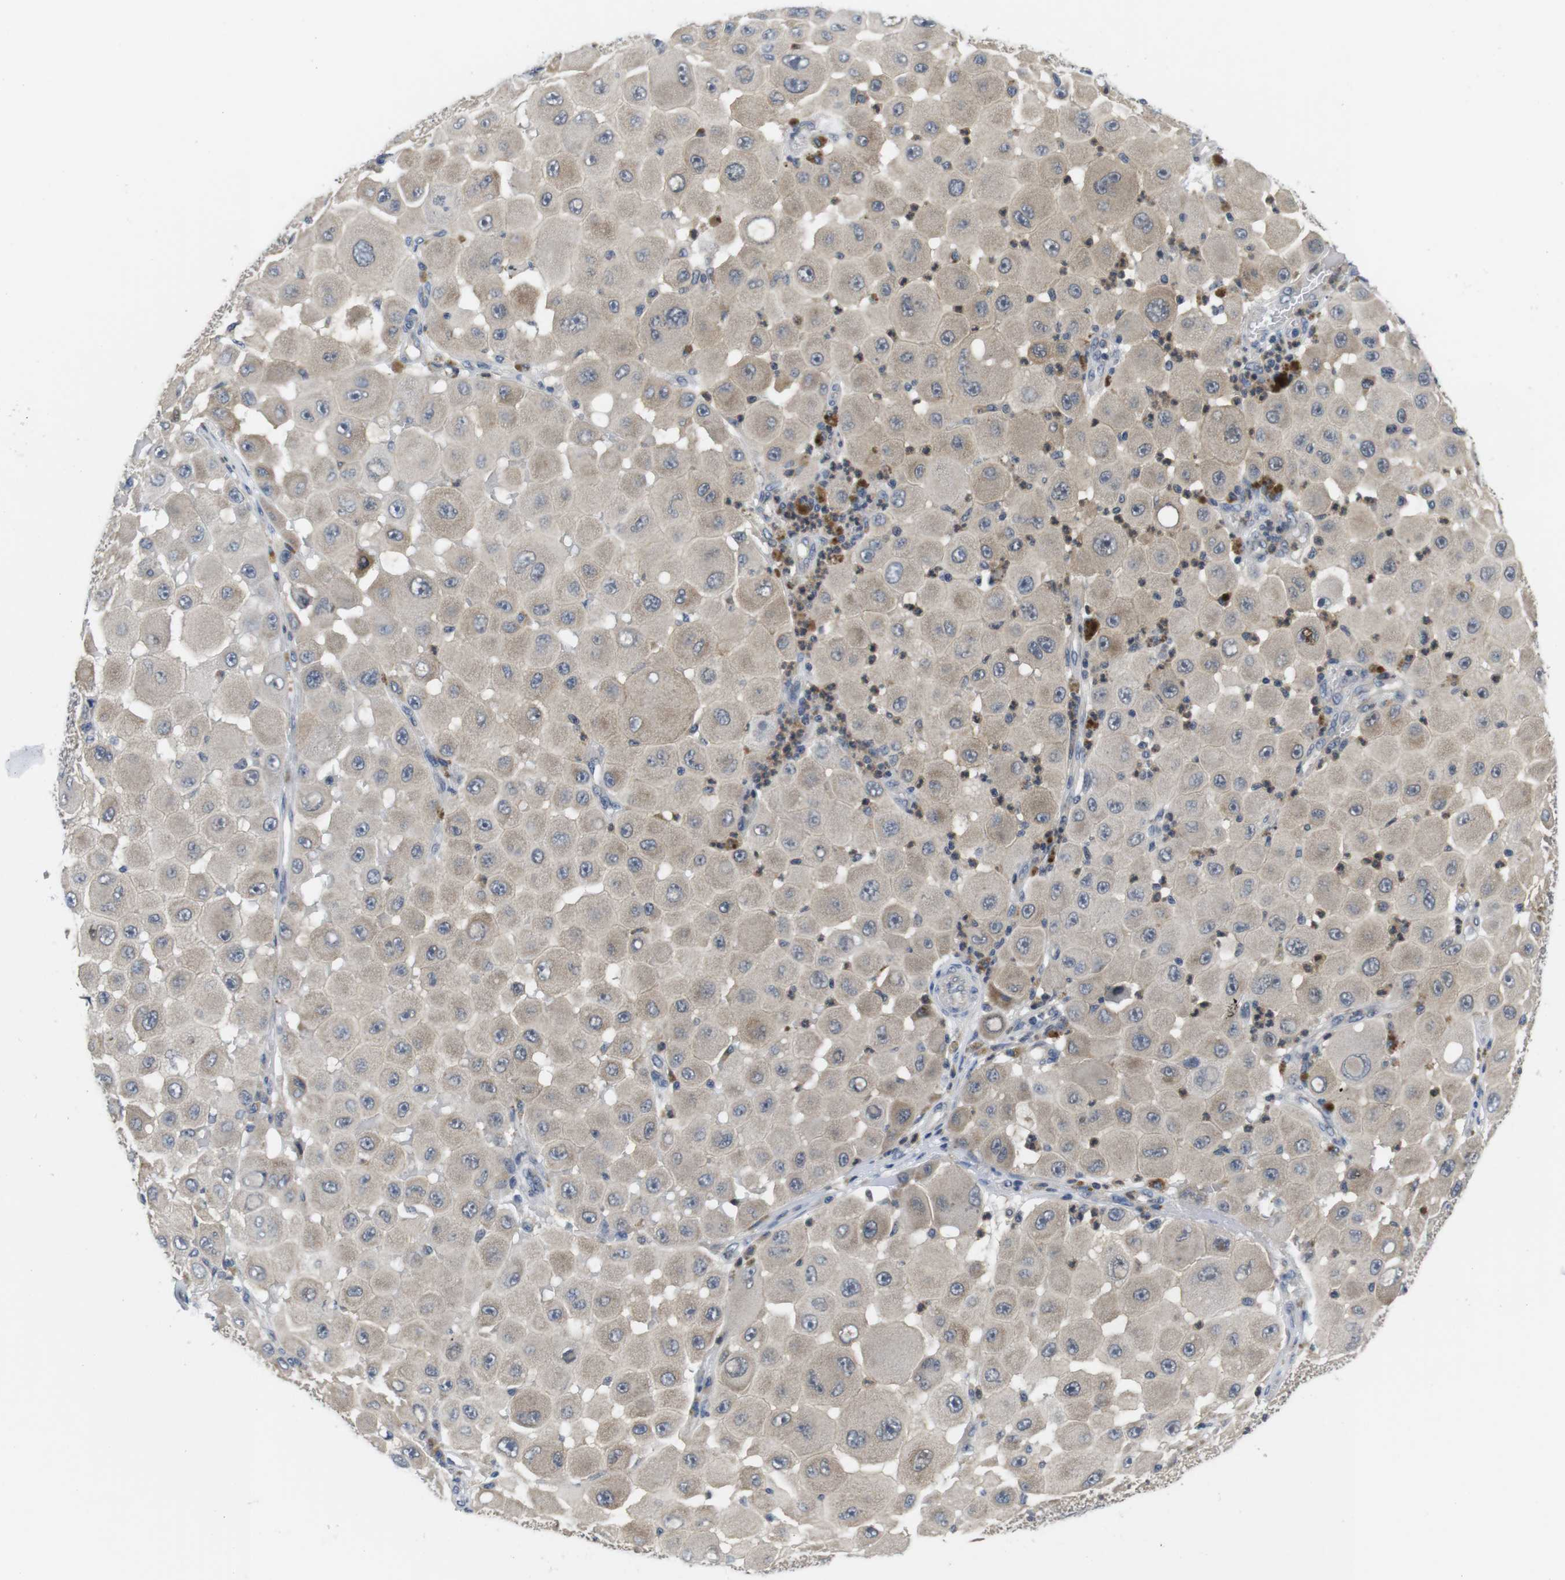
{"staining": {"intensity": "moderate", "quantity": "<25%", "location": "cytoplasmic/membranous"}, "tissue": "melanoma", "cell_type": "Tumor cells", "image_type": "cancer", "snomed": [{"axis": "morphology", "description": "Malignant melanoma, NOS"}, {"axis": "topography", "description": "Skin"}], "caption": "Tumor cells reveal low levels of moderate cytoplasmic/membranous expression in approximately <25% of cells in human malignant melanoma.", "gene": "FADD", "patient": {"sex": "female", "age": 81}}